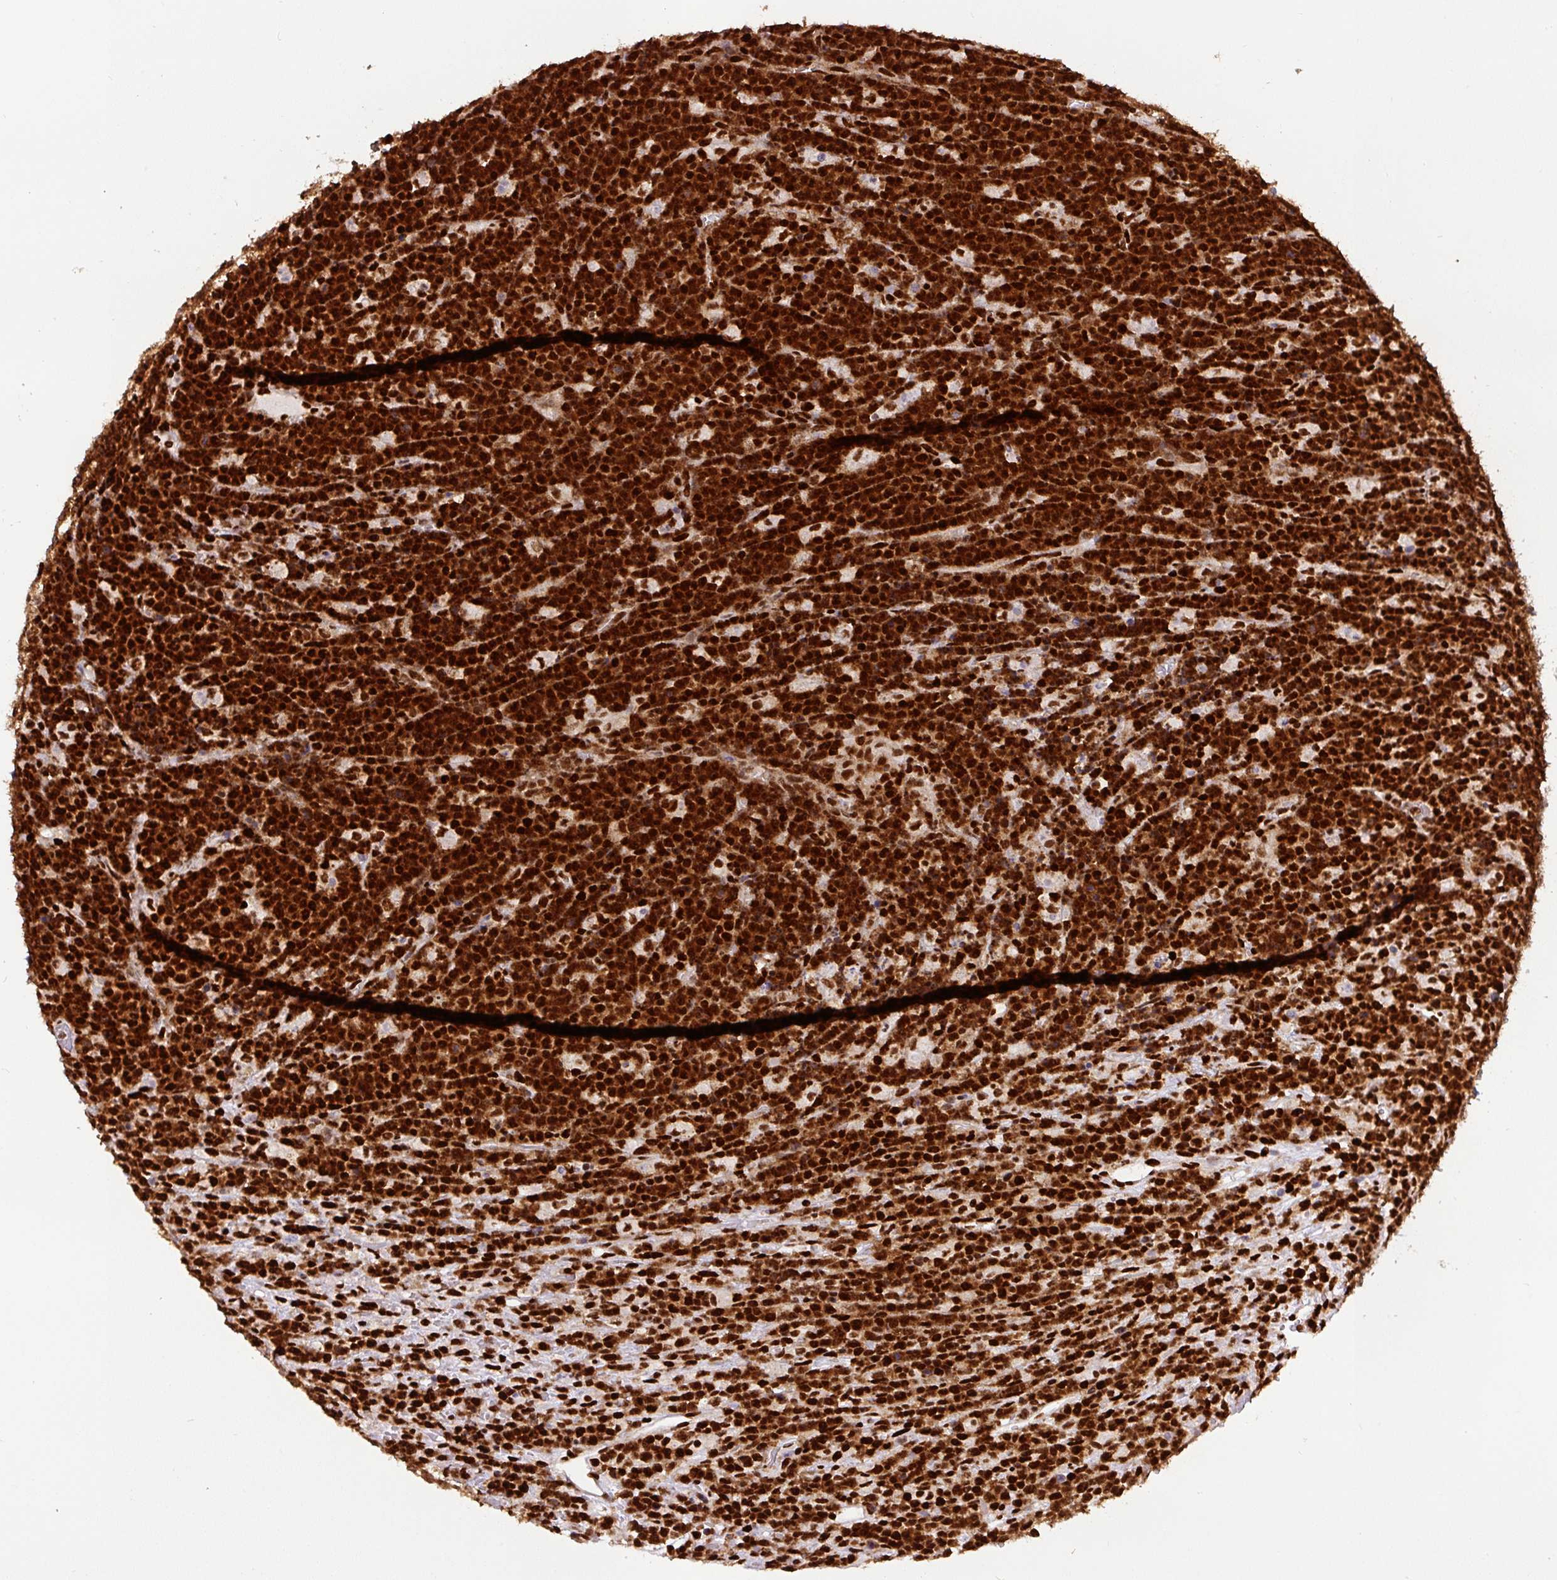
{"staining": {"intensity": "strong", "quantity": ">75%", "location": "nuclear"}, "tissue": "lymphoma", "cell_type": "Tumor cells", "image_type": "cancer", "snomed": [{"axis": "morphology", "description": "Malignant lymphoma, non-Hodgkin's type, High grade"}, {"axis": "topography", "description": "Ovary"}], "caption": "Malignant lymphoma, non-Hodgkin's type (high-grade) tissue exhibits strong nuclear positivity in approximately >75% of tumor cells, visualized by immunohistochemistry.", "gene": "FUS", "patient": {"sex": "female", "age": 56}}